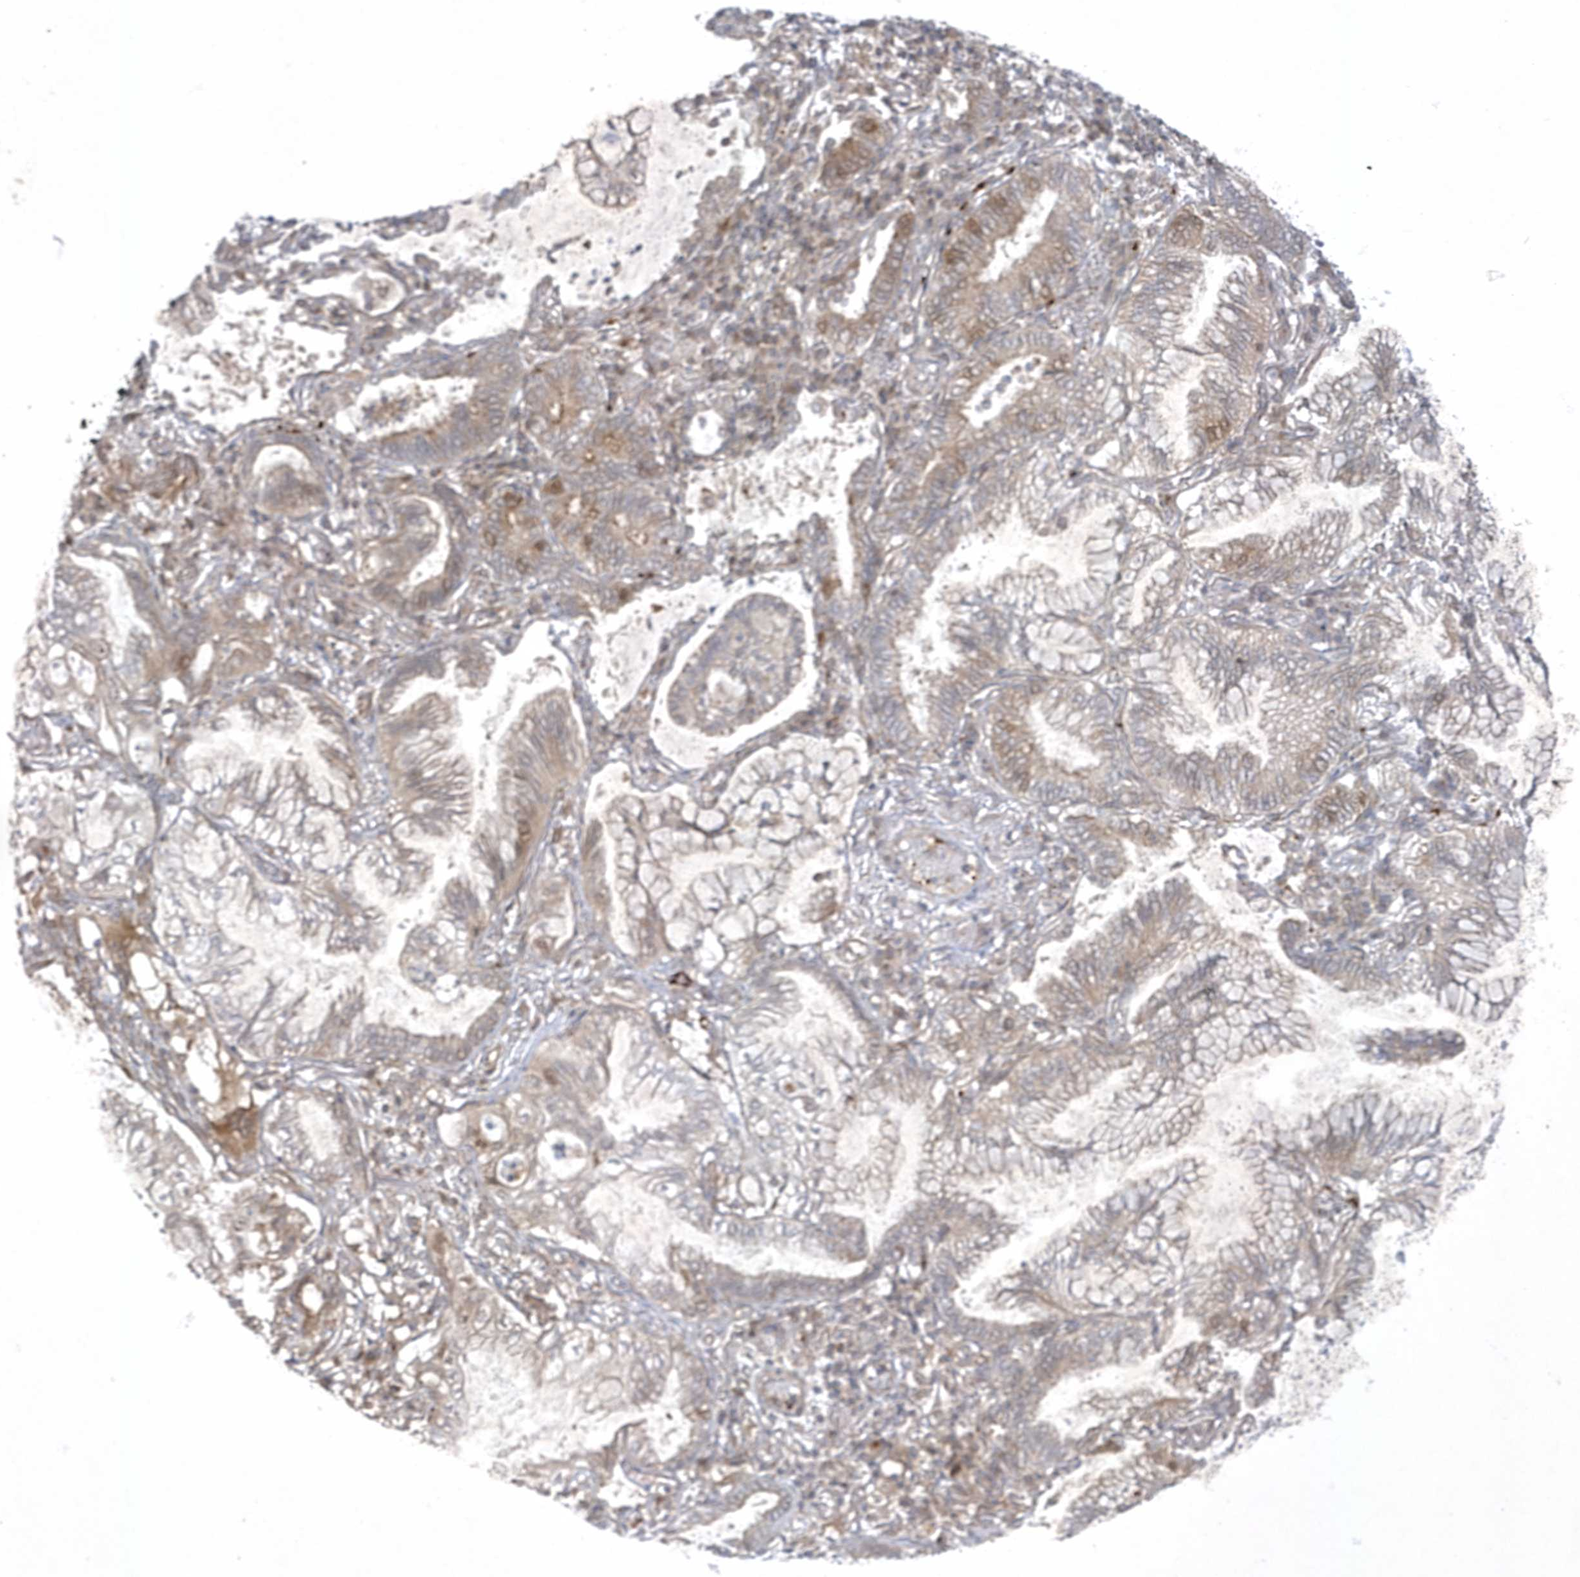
{"staining": {"intensity": "weak", "quantity": "<25%", "location": "cytoplasmic/membranous"}, "tissue": "lung cancer", "cell_type": "Tumor cells", "image_type": "cancer", "snomed": [{"axis": "morphology", "description": "Adenocarcinoma, NOS"}, {"axis": "topography", "description": "Lung"}], "caption": "Immunohistochemical staining of lung adenocarcinoma reveals no significant staining in tumor cells. (Brightfield microscopy of DAB IHC at high magnification).", "gene": "NAF1", "patient": {"sex": "female", "age": 70}}